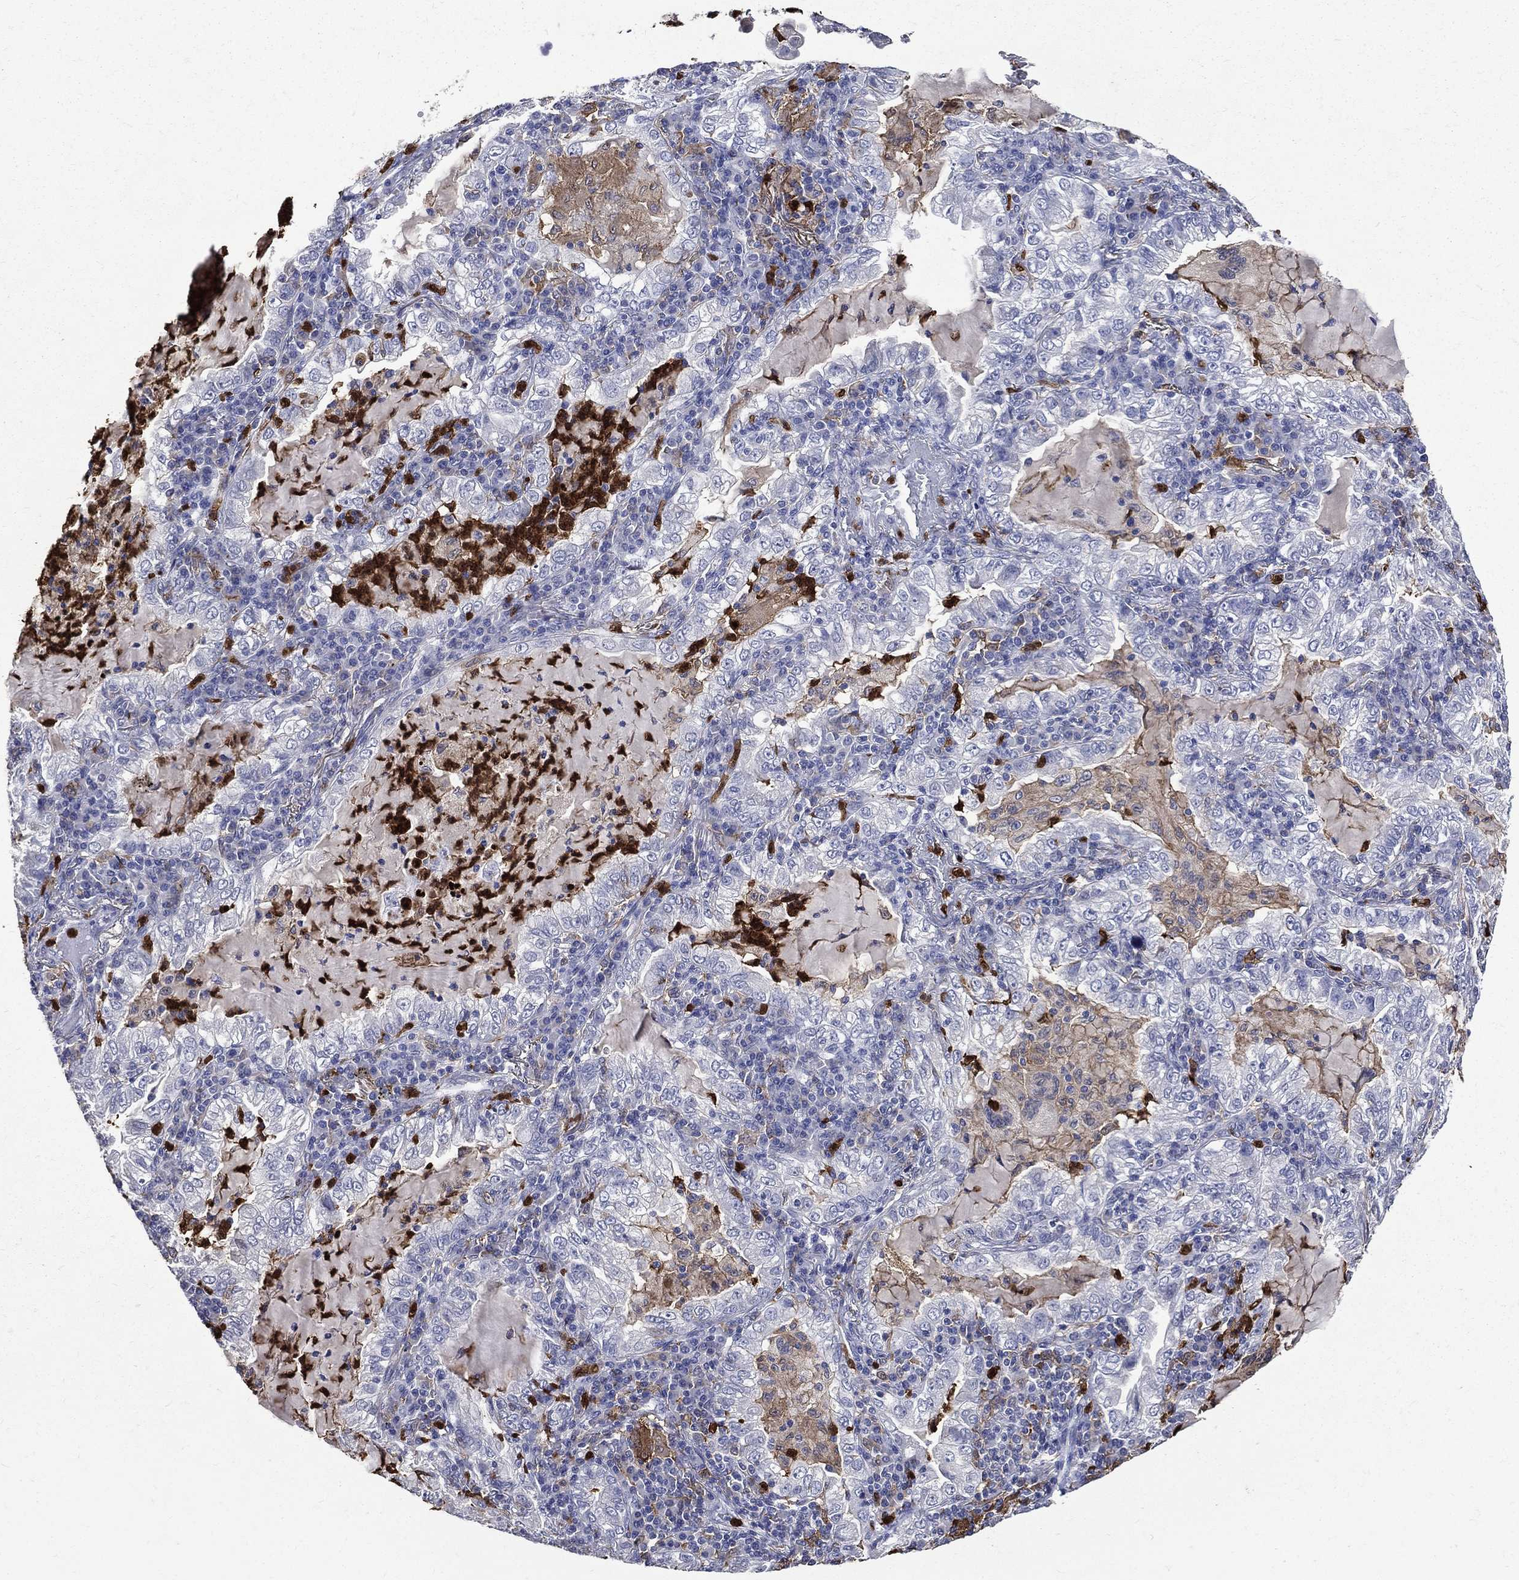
{"staining": {"intensity": "negative", "quantity": "none", "location": "none"}, "tissue": "lung cancer", "cell_type": "Tumor cells", "image_type": "cancer", "snomed": [{"axis": "morphology", "description": "Adenocarcinoma, NOS"}, {"axis": "topography", "description": "Lung"}], "caption": "Immunohistochemistry (IHC) micrograph of human lung cancer stained for a protein (brown), which reveals no positivity in tumor cells.", "gene": "GPR171", "patient": {"sex": "female", "age": 73}}